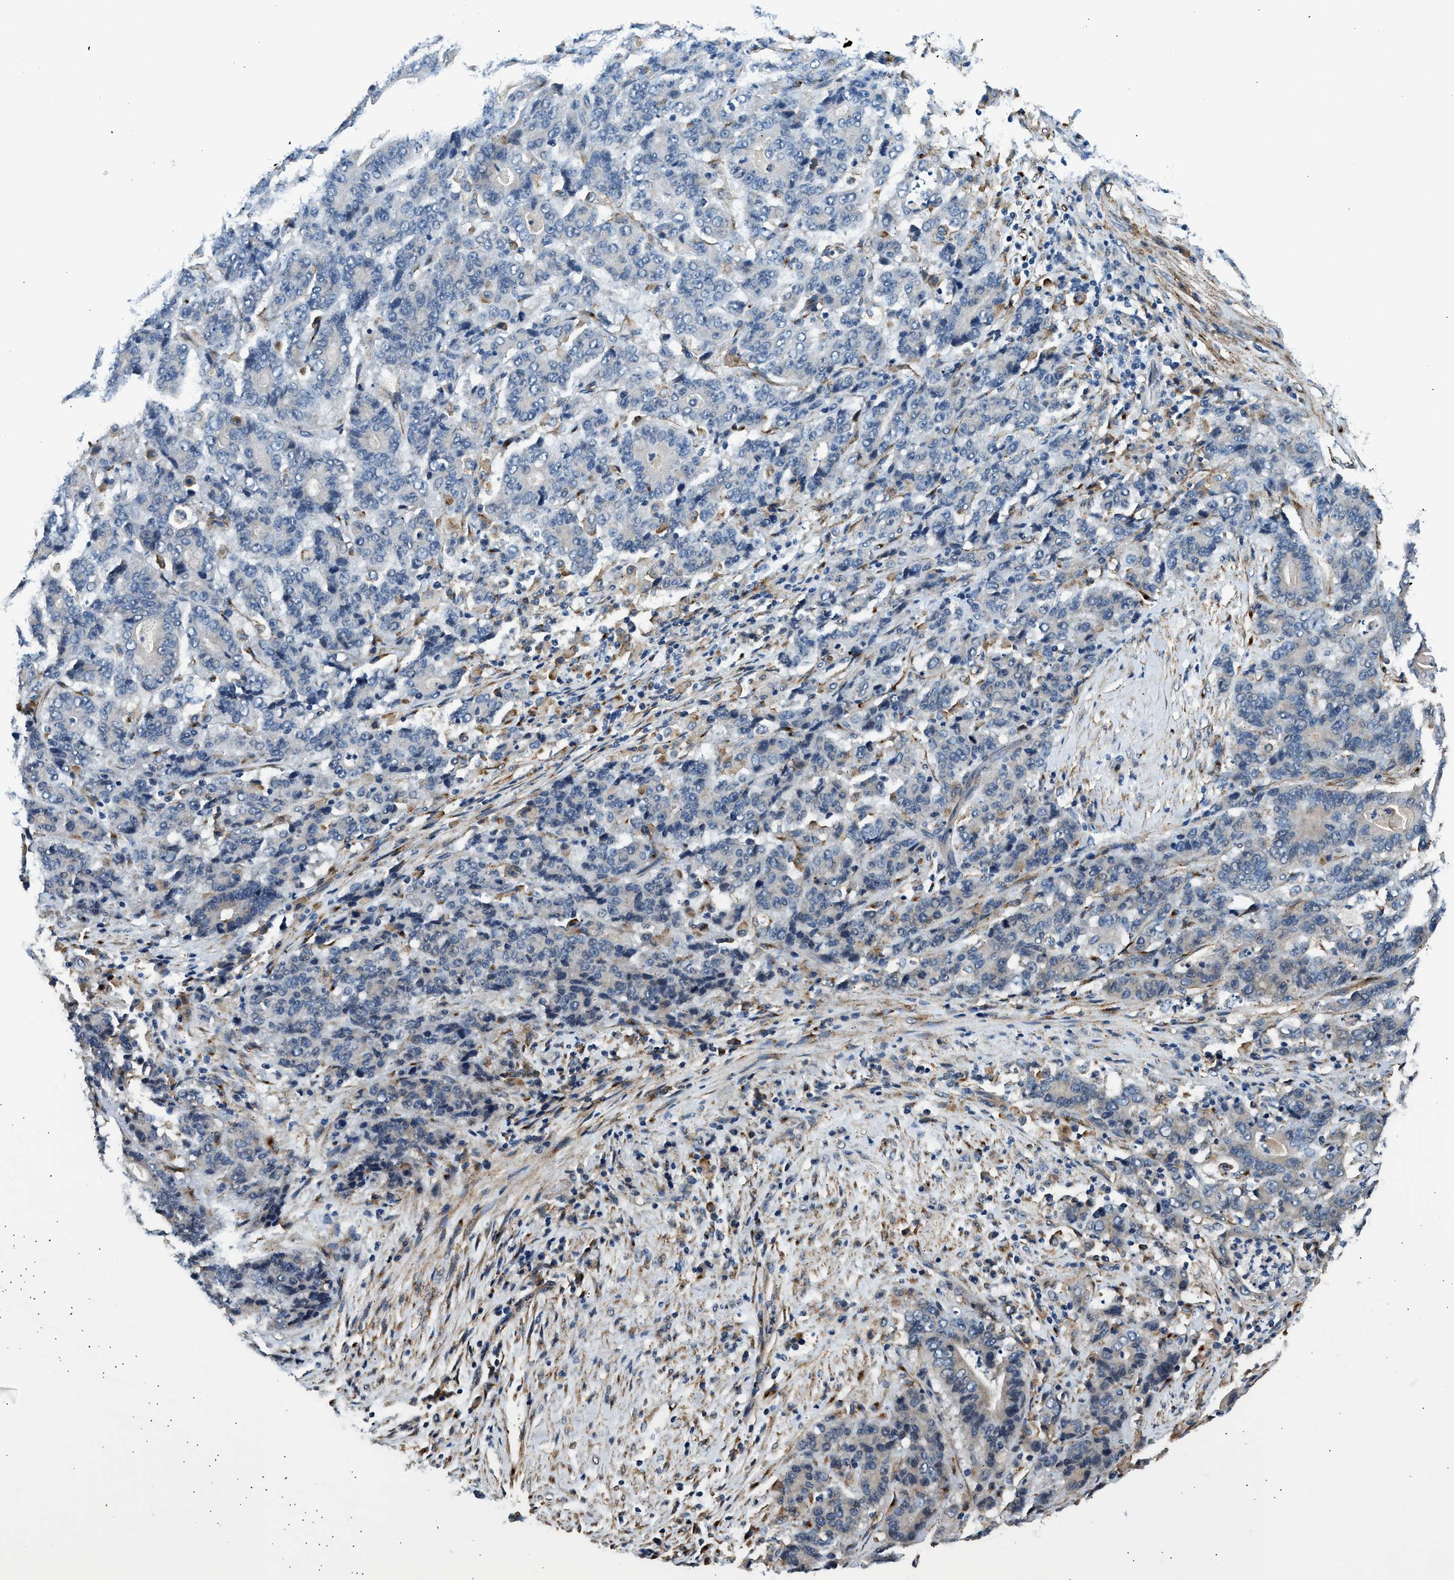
{"staining": {"intensity": "weak", "quantity": "<25%", "location": "cytoplasmic/membranous"}, "tissue": "stomach cancer", "cell_type": "Tumor cells", "image_type": "cancer", "snomed": [{"axis": "morphology", "description": "Adenocarcinoma, NOS"}, {"axis": "topography", "description": "Stomach"}], "caption": "Immunohistochemistry of human stomach cancer (adenocarcinoma) displays no expression in tumor cells.", "gene": "LRP1", "patient": {"sex": "female", "age": 73}}